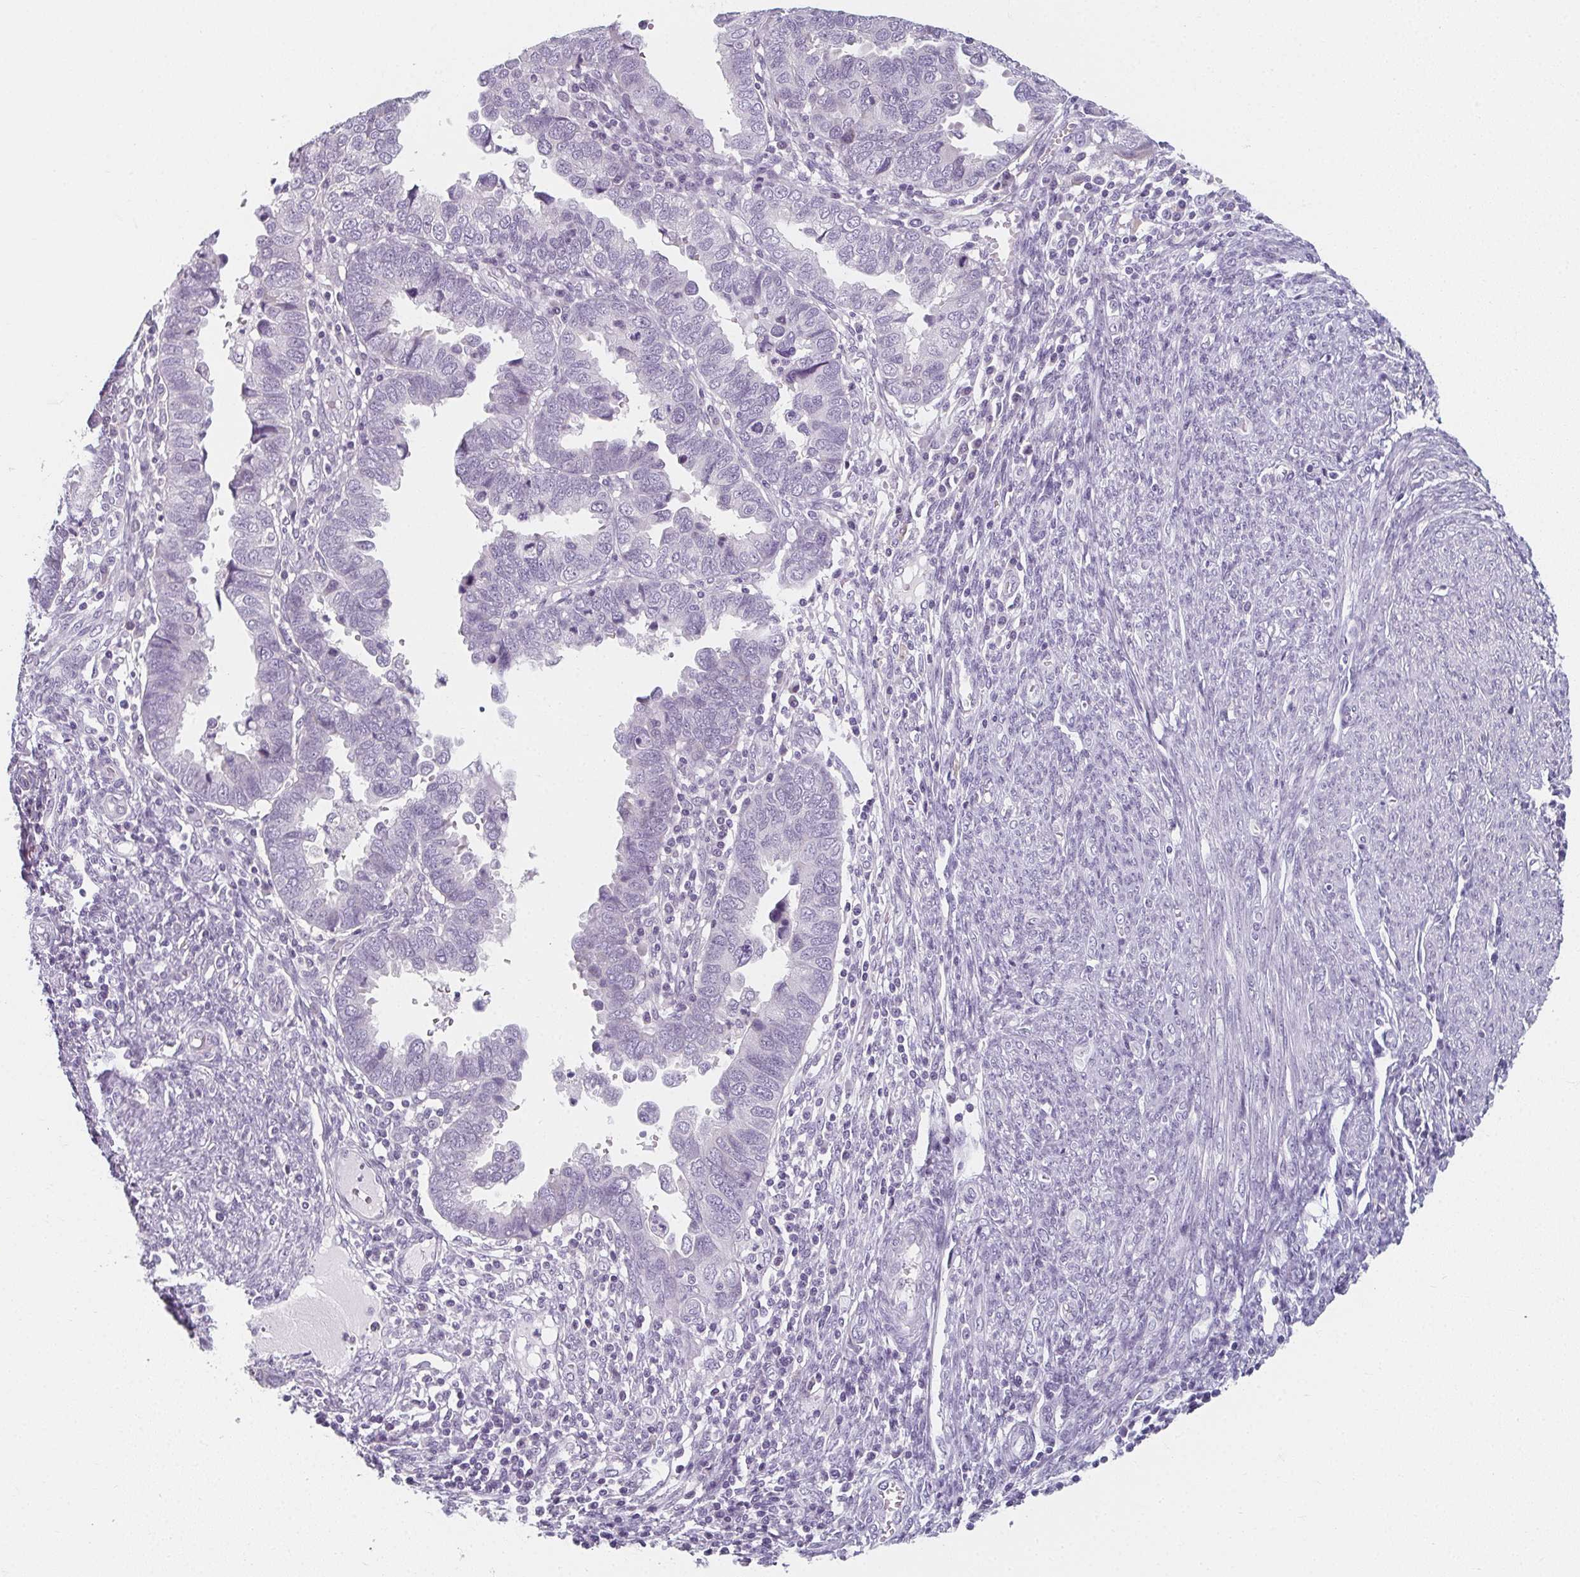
{"staining": {"intensity": "negative", "quantity": "none", "location": "none"}, "tissue": "endometrial cancer", "cell_type": "Tumor cells", "image_type": "cancer", "snomed": [{"axis": "morphology", "description": "Adenocarcinoma, NOS"}, {"axis": "topography", "description": "Endometrium"}], "caption": "Tumor cells are negative for brown protein staining in endometrial cancer.", "gene": "CAMKV", "patient": {"sex": "female", "age": 79}}